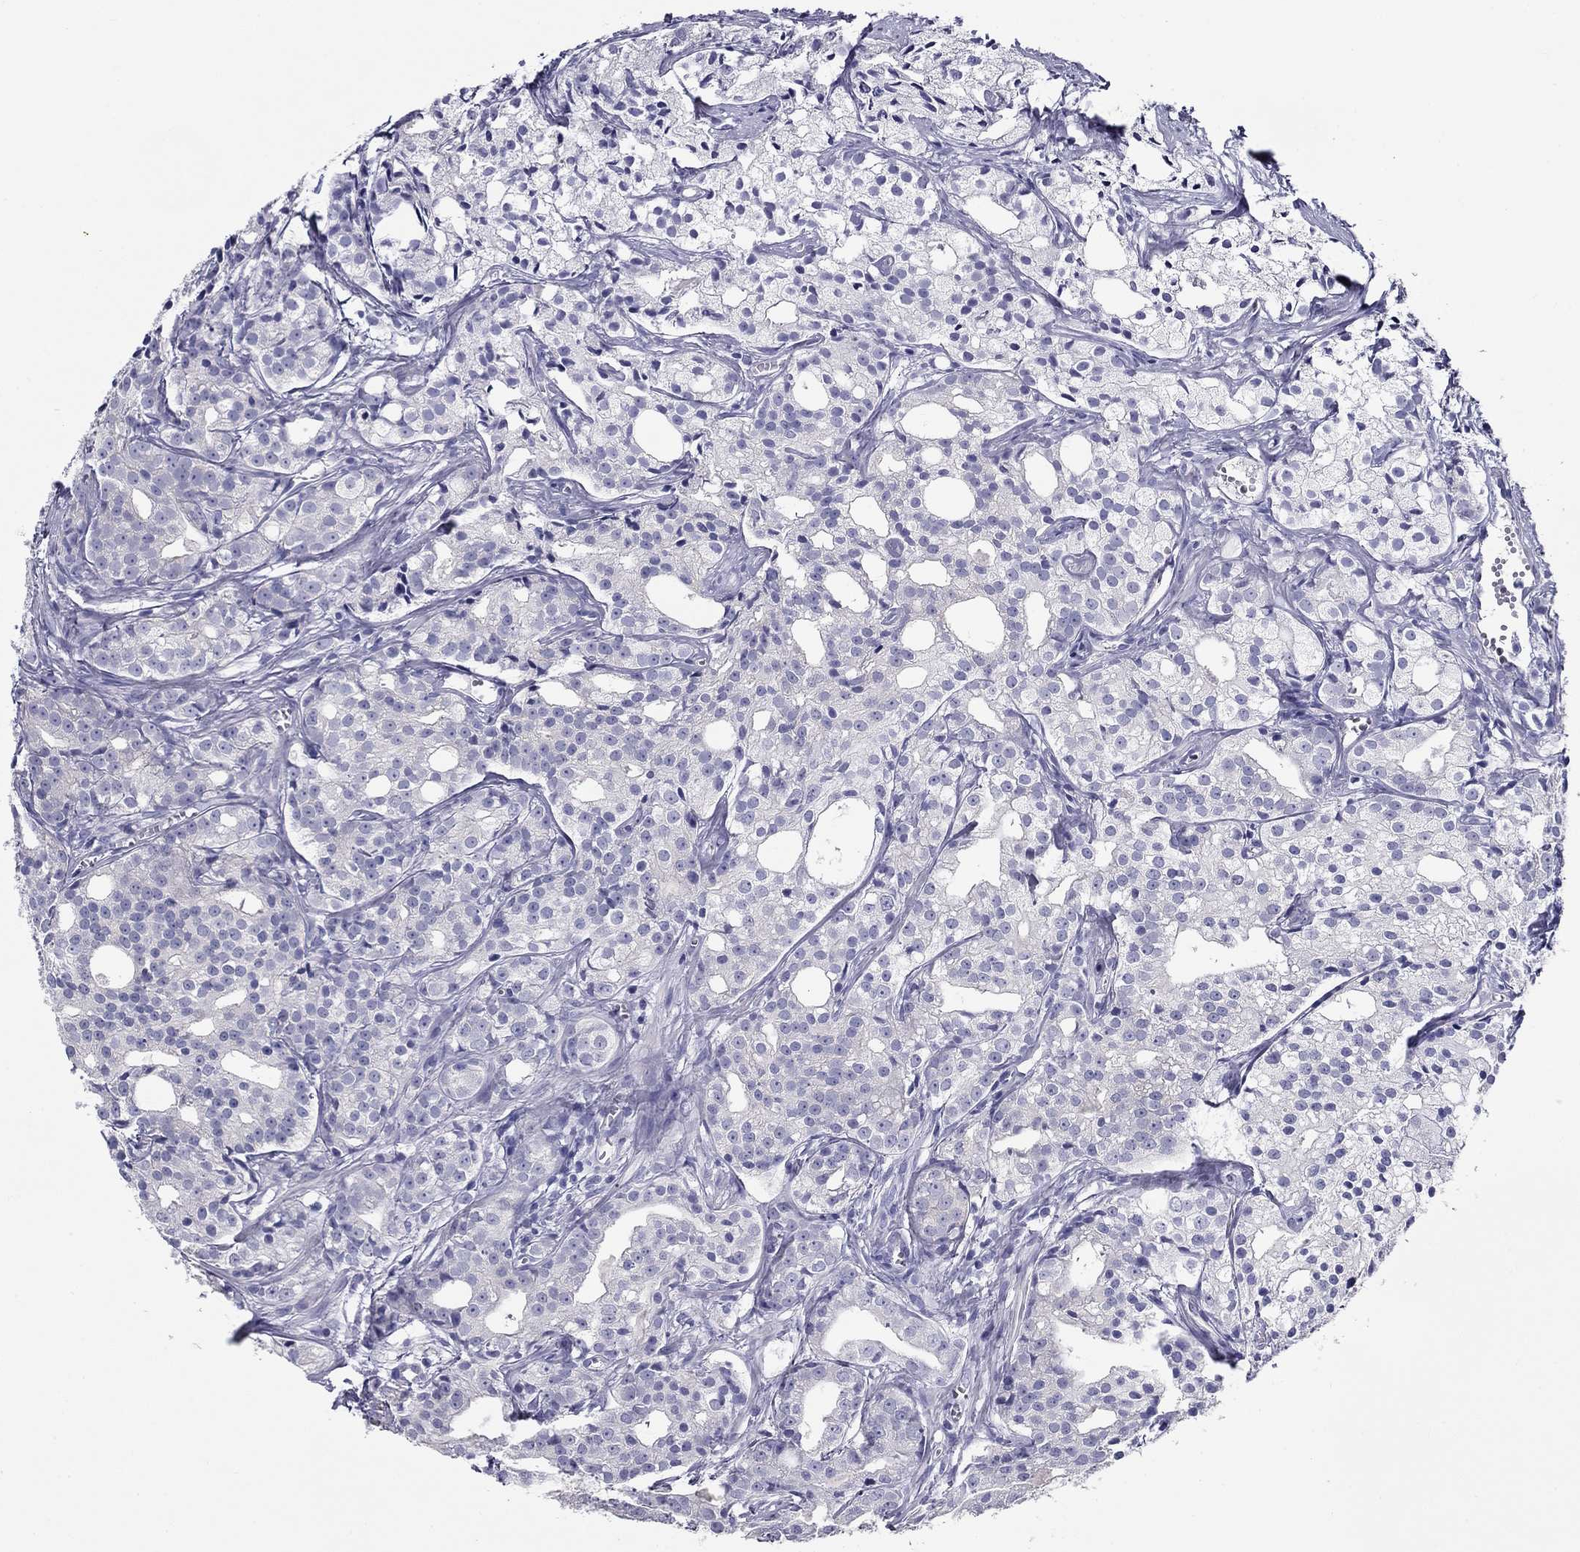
{"staining": {"intensity": "negative", "quantity": "none", "location": "none"}, "tissue": "prostate cancer", "cell_type": "Tumor cells", "image_type": "cancer", "snomed": [{"axis": "morphology", "description": "Adenocarcinoma, Medium grade"}, {"axis": "topography", "description": "Prostate"}], "caption": "The IHC micrograph has no significant expression in tumor cells of prostate cancer (adenocarcinoma (medium-grade)) tissue.", "gene": "DNALI1", "patient": {"sex": "male", "age": 74}}